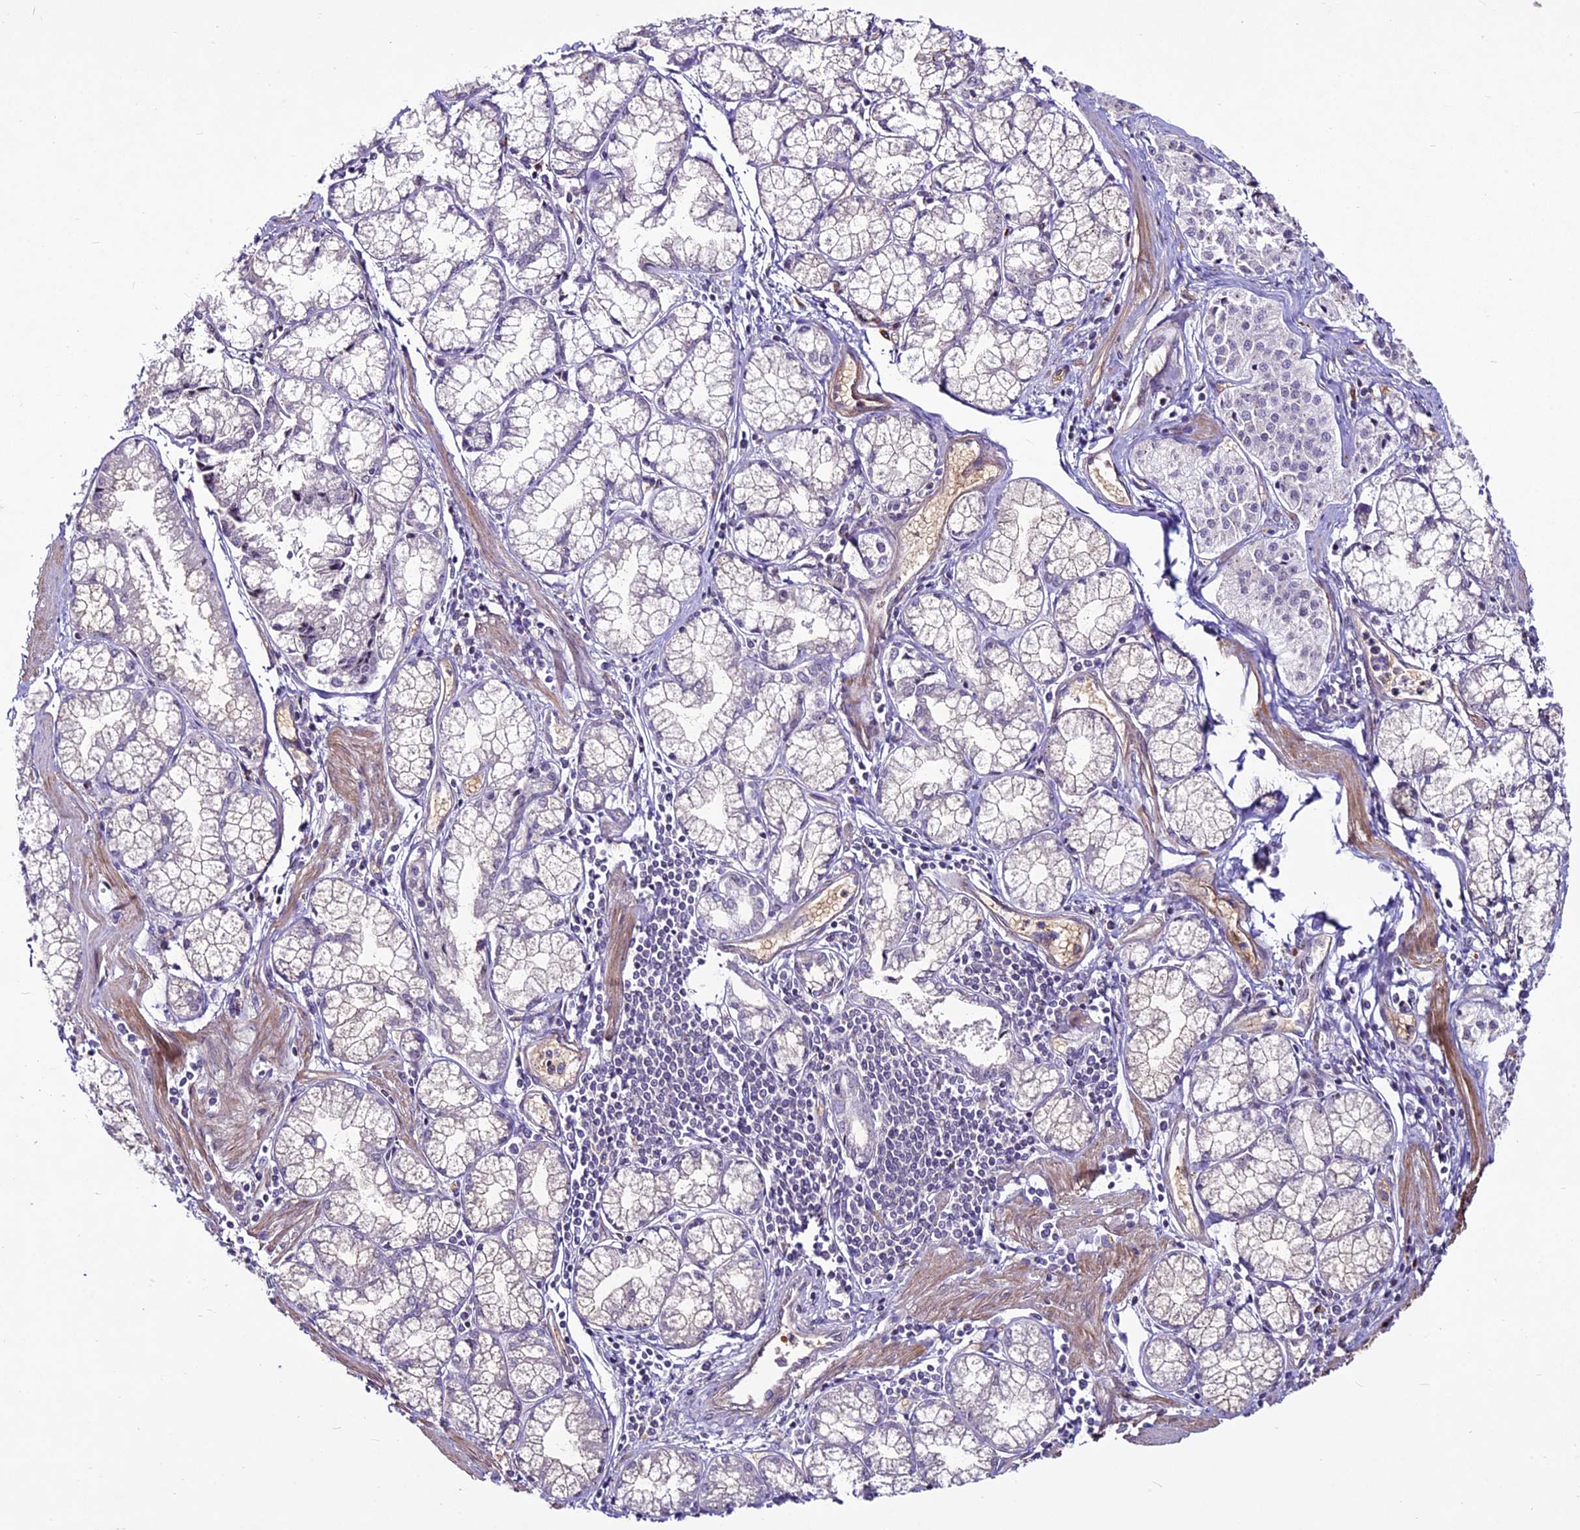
{"staining": {"intensity": "negative", "quantity": "none", "location": "none"}, "tissue": "pancreatic cancer", "cell_type": "Tumor cells", "image_type": "cancer", "snomed": [{"axis": "morphology", "description": "Adenocarcinoma, NOS"}, {"axis": "topography", "description": "Pancreas"}], "caption": "The histopathology image shows no significant positivity in tumor cells of pancreatic cancer.", "gene": "SUSD3", "patient": {"sex": "female", "age": 50}}